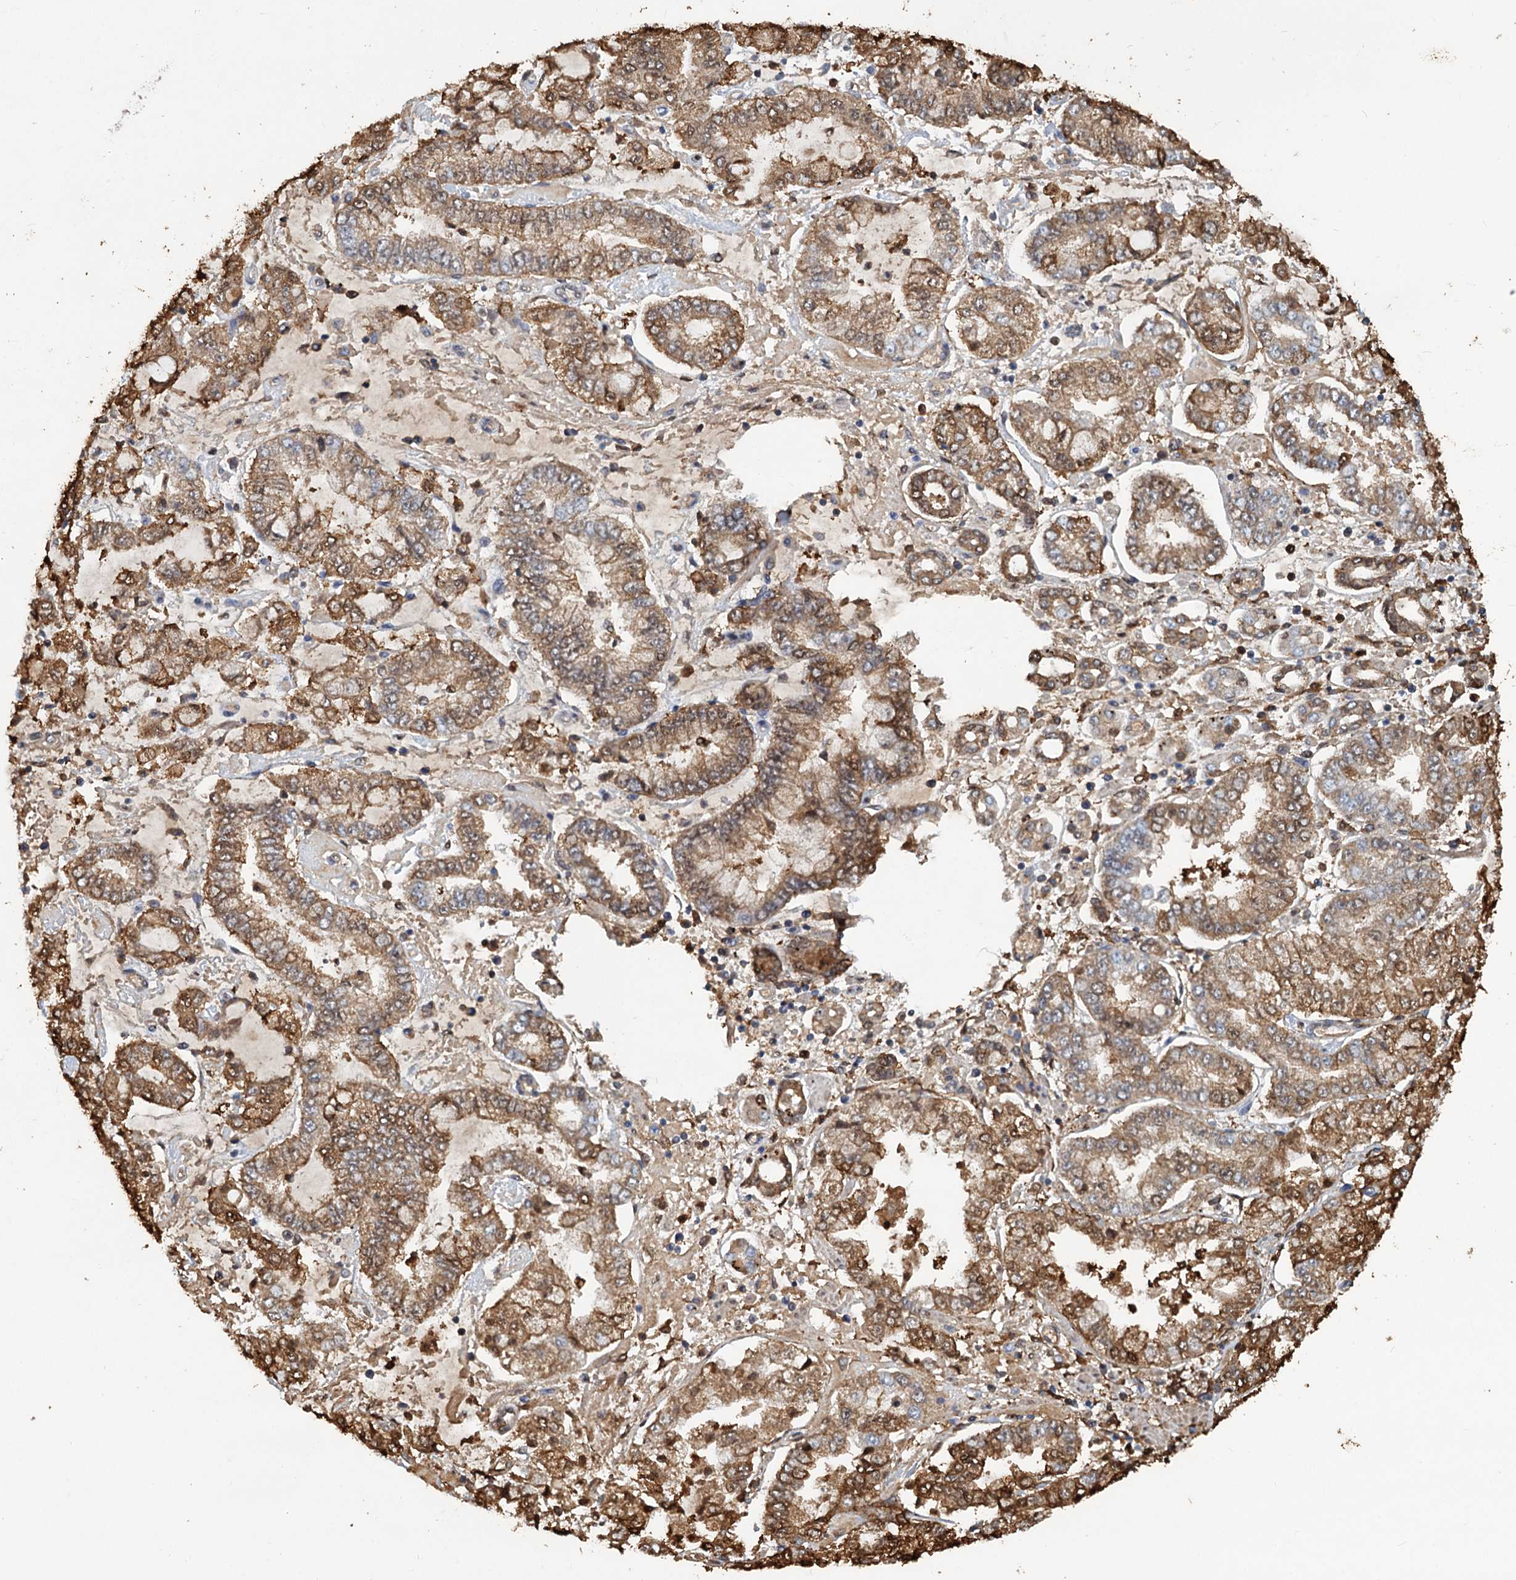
{"staining": {"intensity": "moderate", "quantity": ">75%", "location": "cytoplasmic/membranous,nuclear"}, "tissue": "stomach cancer", "cell_type": "Tumor cells", "image_type": "cancer", "snomed": [{"axis": "morphology", "description": "Adenocarcinoma, NOS"}, {"axis": "topography", "description": "Stomach"}], "caption": "Approximately >75% of tumor cells in adenocarcinoma (stomach) display moderate cytoplasmic/membranous and nuclear protein expression as visualized by brown immunohistochemical staining.", "gene": "S100A6", "patient": {"sex": "male", "age": 76}}